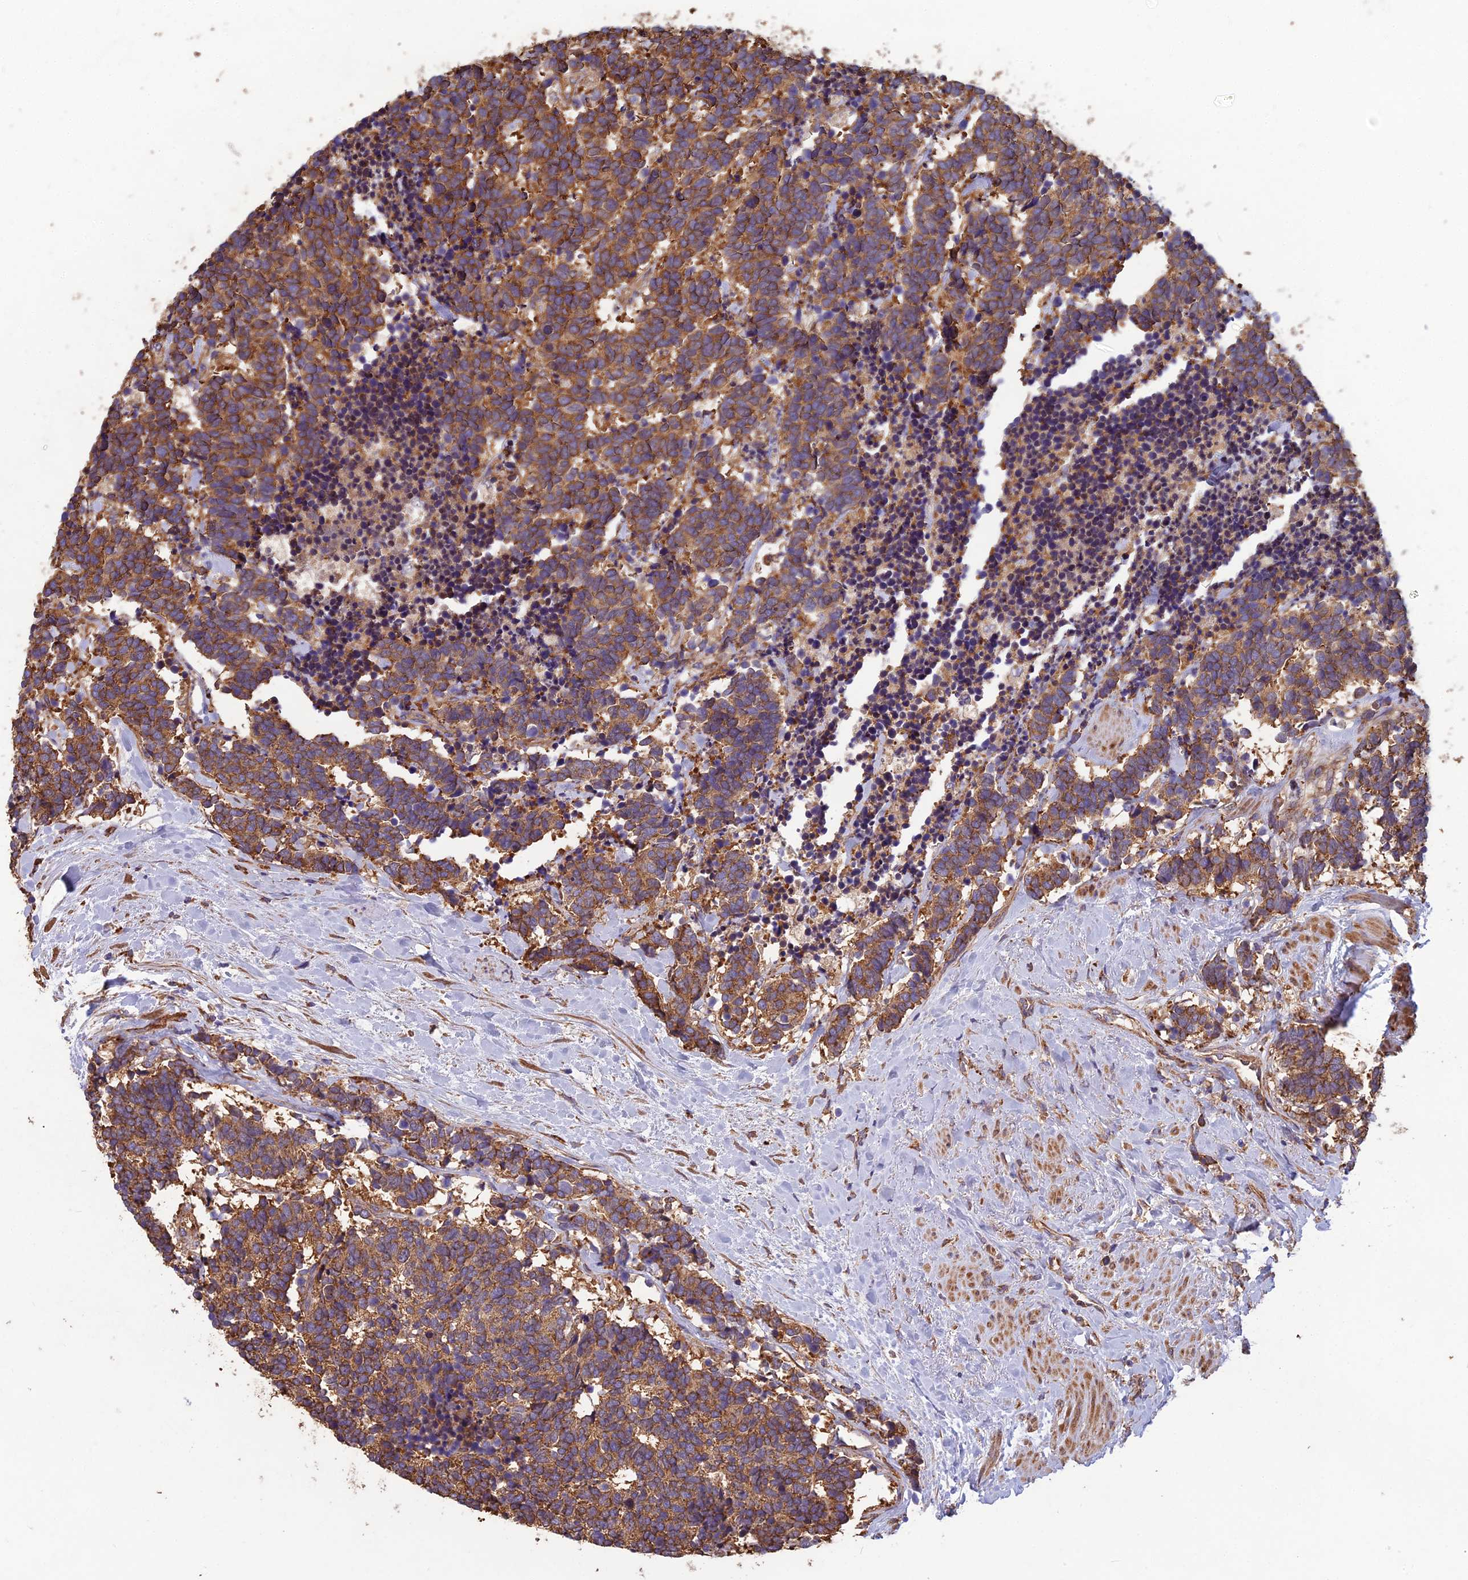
{"staining": {"intensity": "moderate", "quantity": ">75%", "location": "cytoplasmic/membranous"}, "tissue": "carcinoid", "cell_type": "Tumor cells", "image_type": "cancer", "snomed": [{"axis": "morphology", "description": "Carcinoma, NOS"}, {"axis": "morphology", "description": "Carcinoid, malignant, NOS"}, {"axis": "topography", "description": "Prostate"}], "caption": "Immunohistochemistry (DAB) staining of carcinoid shows moderate cytoplasmic/membranous protein positivity in about >75% of tumor cells. The protein of interest is shown in brown color, while the nuclei are stained blue.", "gene": "SPDL1", "patient": {"sex": "male", "age": 57}}